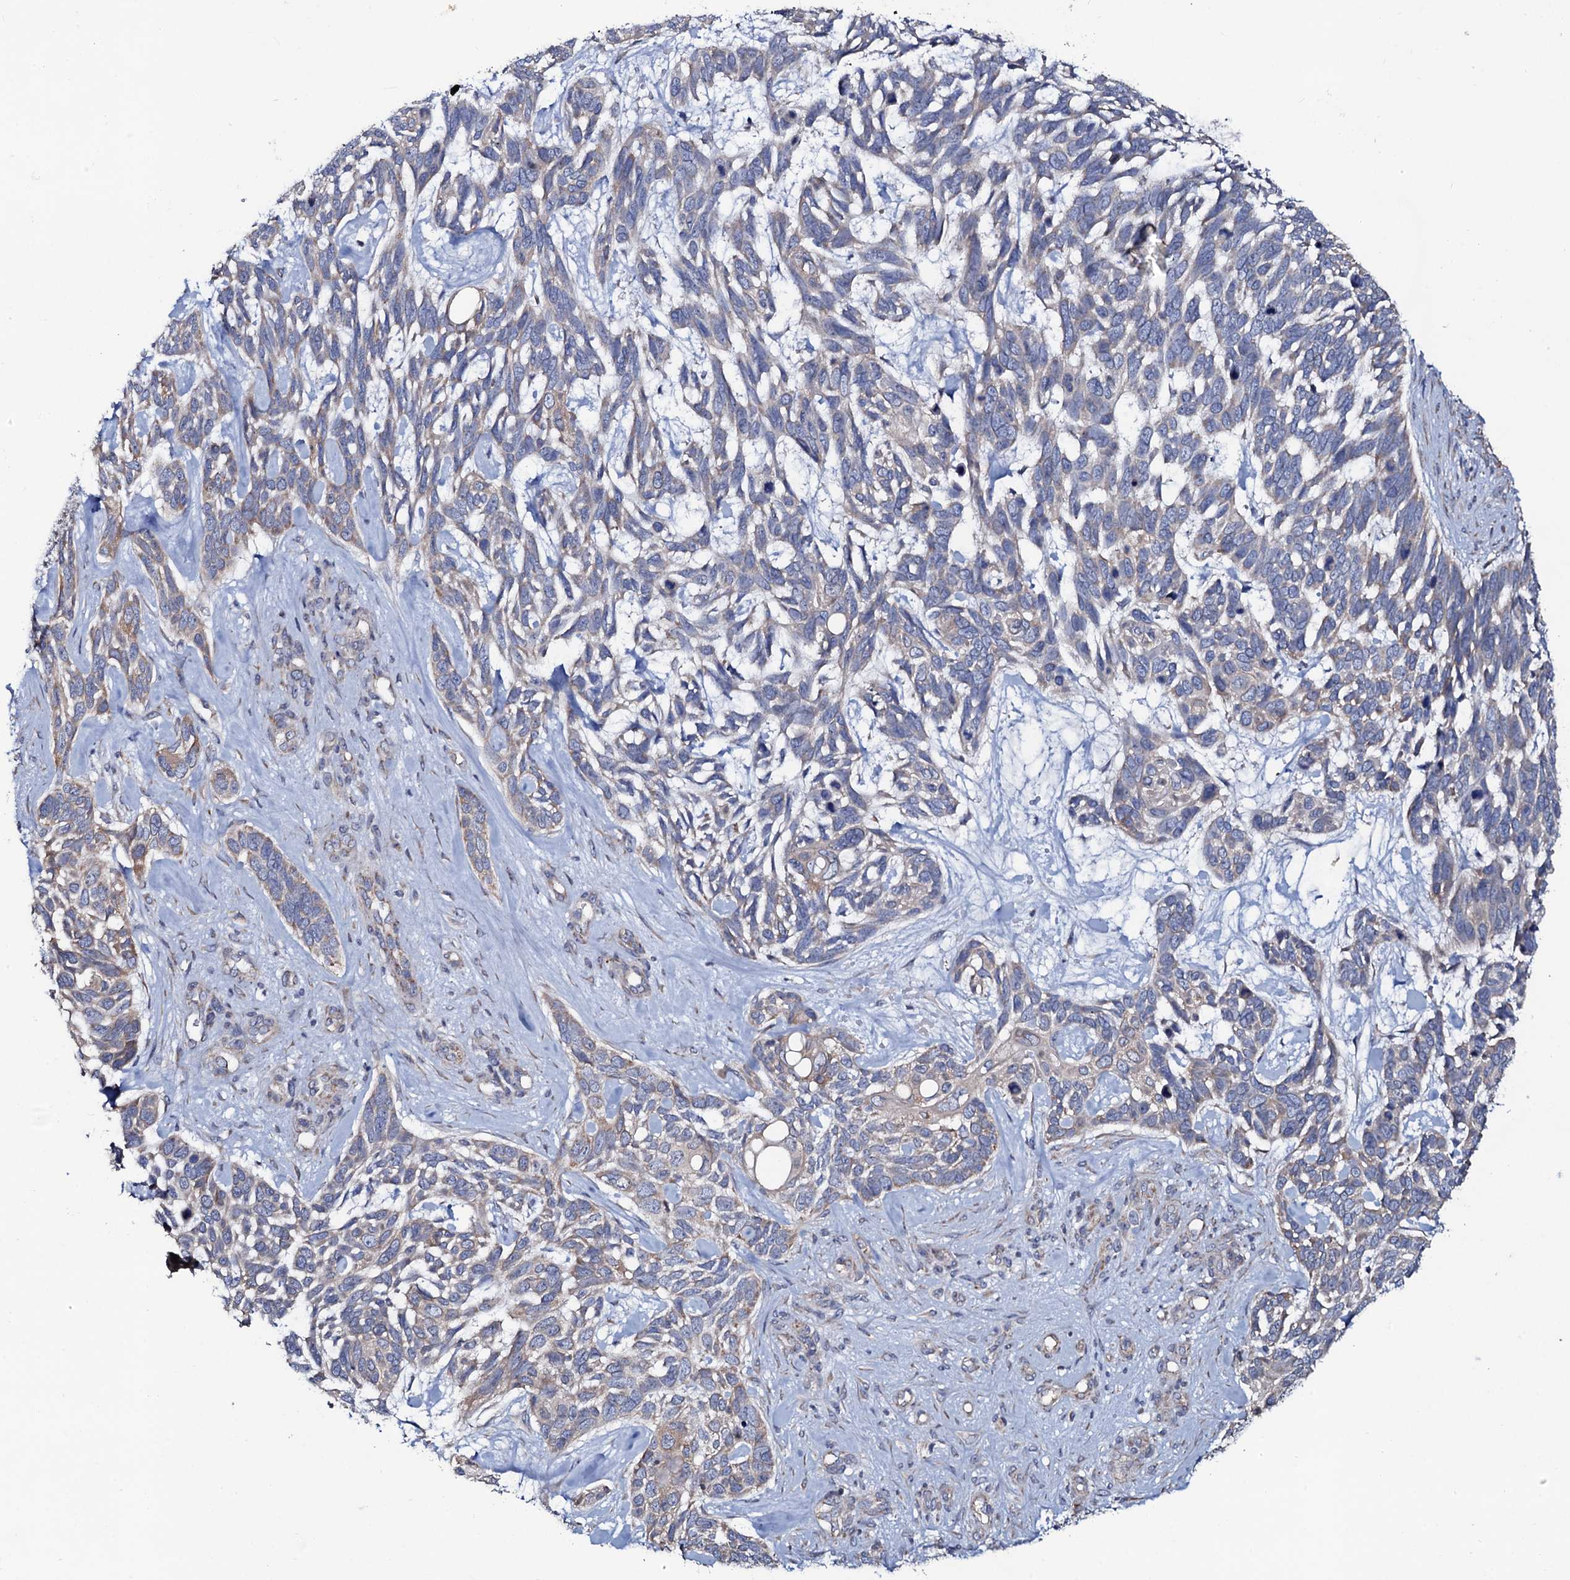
{"staining": {"intensity": "weak", "quantity": "<25%", "location": "cytoplasmic/membranous"}, "tissue": "skin cancer", "cell_type": "Tumor cells", "image_type": "cancer", "snomed": [{"axis": "morphology", "description": "Basal cell carcinoma"}, {"axis": "topography", "description": "Skin"}], "caption": "High power microscopy image of an immunohistochemistry image of basal cell carcinoma (skin), revealing no significant expression in tumor cells.", "gene": "PPP1R3D", "patient": {"sex": "male", "age": 88}}